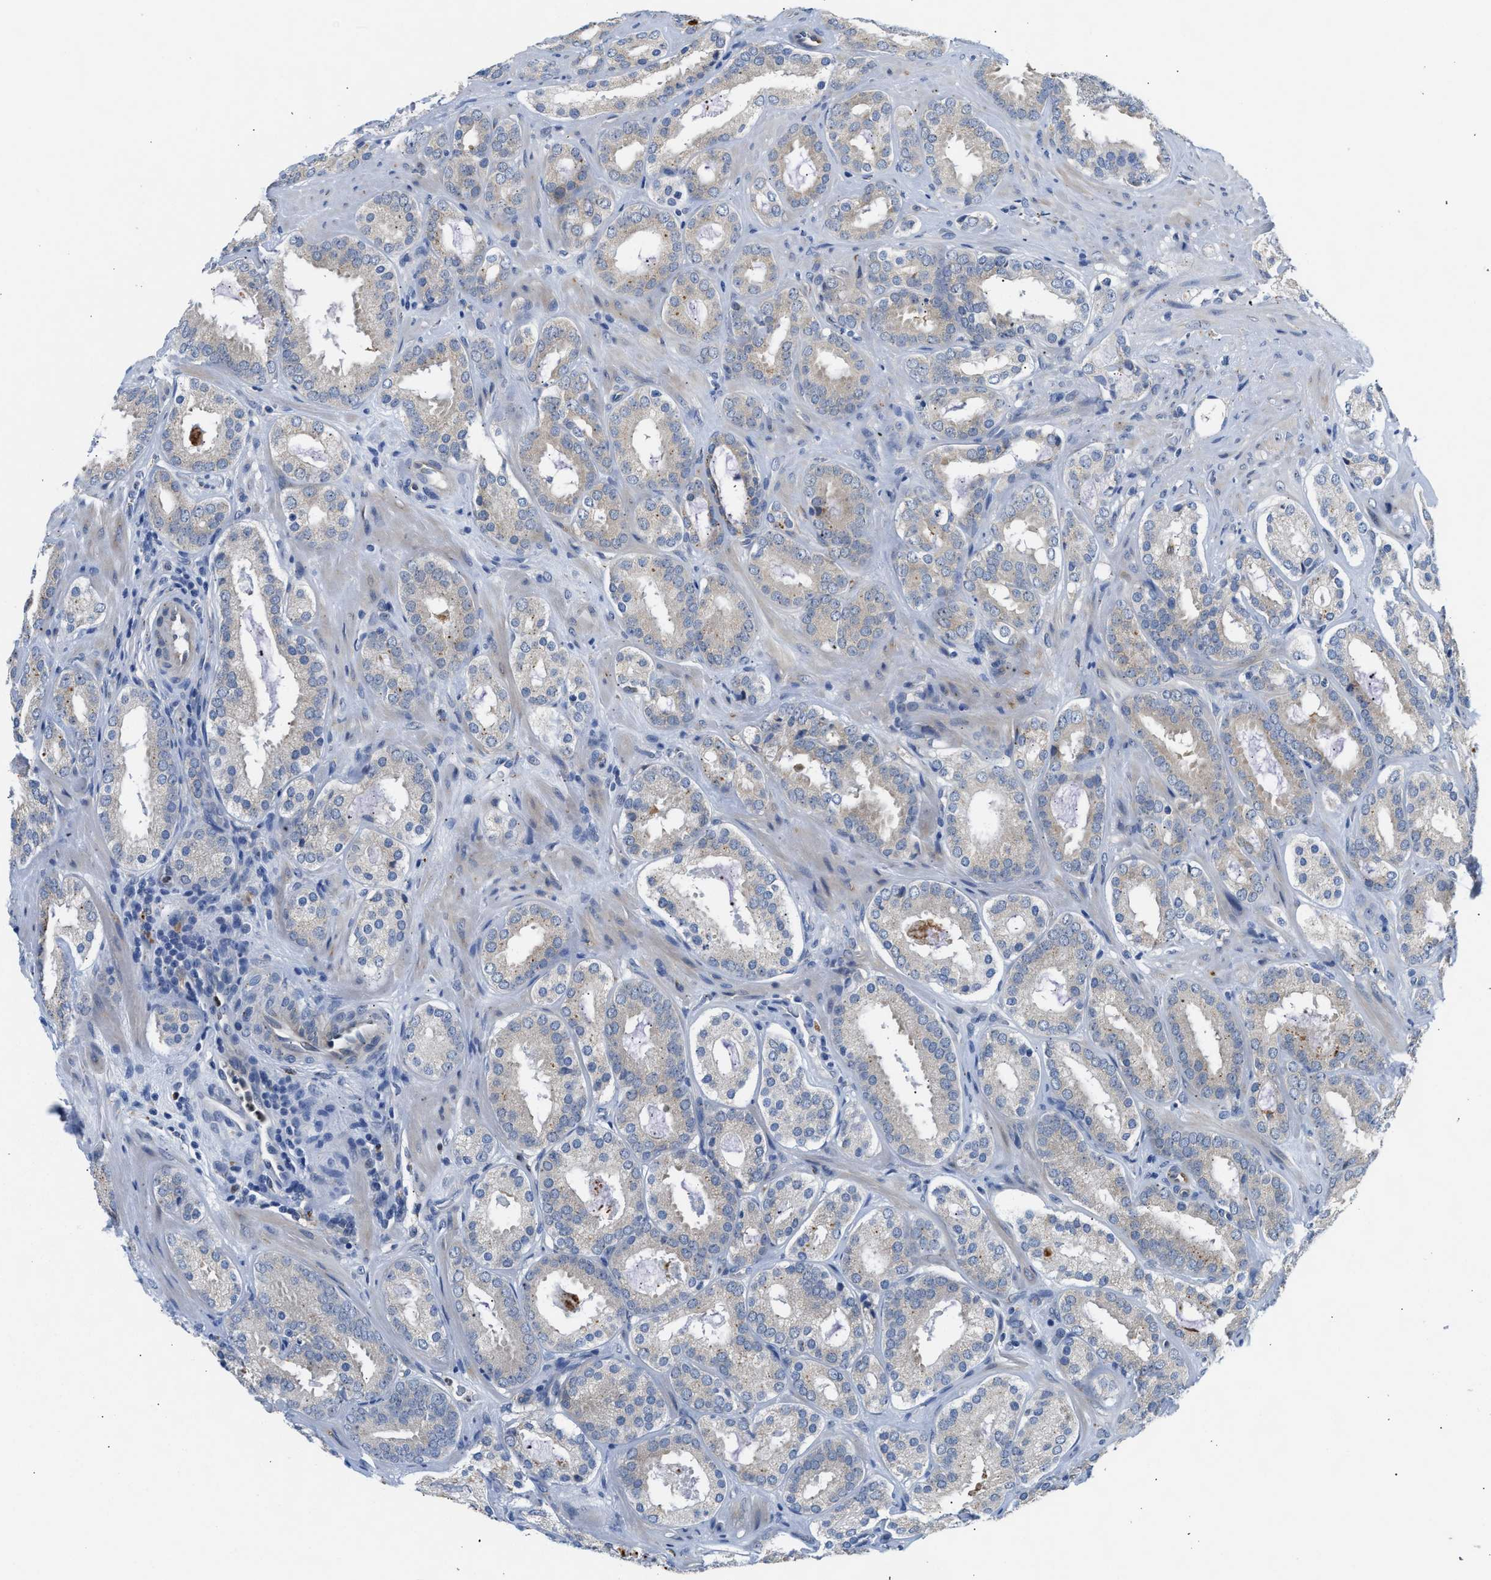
{"staining": {"intensity": "strong", "quantity": "<25%", "location": "cytoplasmic/membranous"}, "tissue": "prostate cancer", "cell_type": "Tumor cells", "image_type": "cancer", "snomed": [{"axis": "morphology", "description": "Adenocarcinoma, Low grade"}, {"axis": "topography", "description": "Prostate"}], "caption": "DAB (3,3'-diaminobenzidine) immunohistochemical staining of low-grade adenocarcinoma (prostate) exhibits strong cytoplasmic/membranous protein positivity in about <25% of tumor cells.", "gene": "PPM1L", "patient": {"sex": "male", "age": 69}}